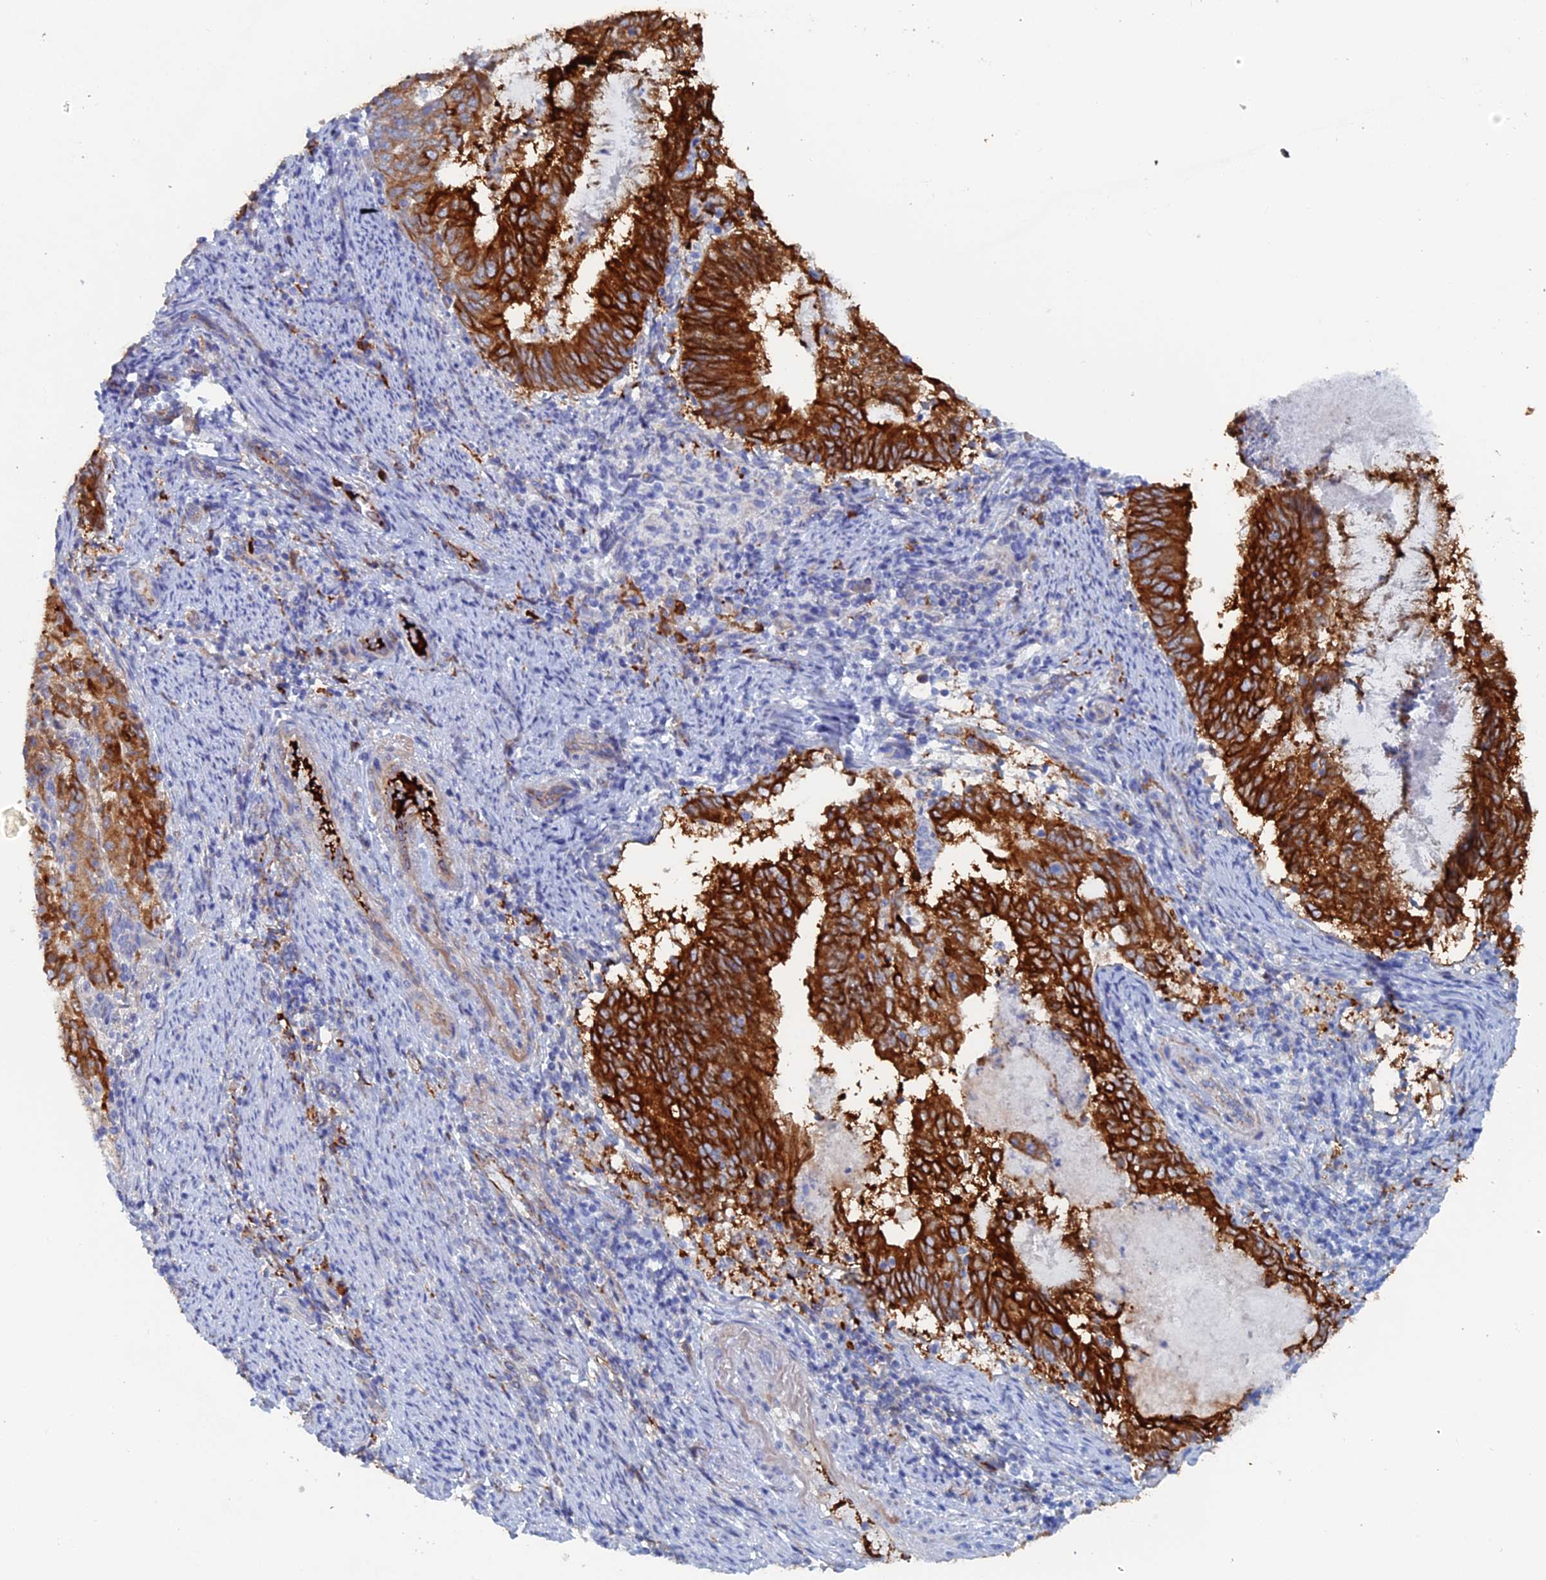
{"staining": {"intensity": "strong", "quantity": ">75%", "location": "cytoplasmic/membranous"}, "tissue": "endometrial cancer", "cell_type": "Tumor cells", "image_type": "cancer", "snomed": [{"axis": "morphology", "description": "Adenocarcinoma, NOS"}, {"axis": "topography", "description": "Endometrium"}], "caption": "This image exhibits immunohistochemistry staining of endometrial cancer, with high strong cytoplasmic/membranous expression in approximately >75% of tumor cells.", "gene": "COG7", "patient": {"sex": "female", "age": 80}}